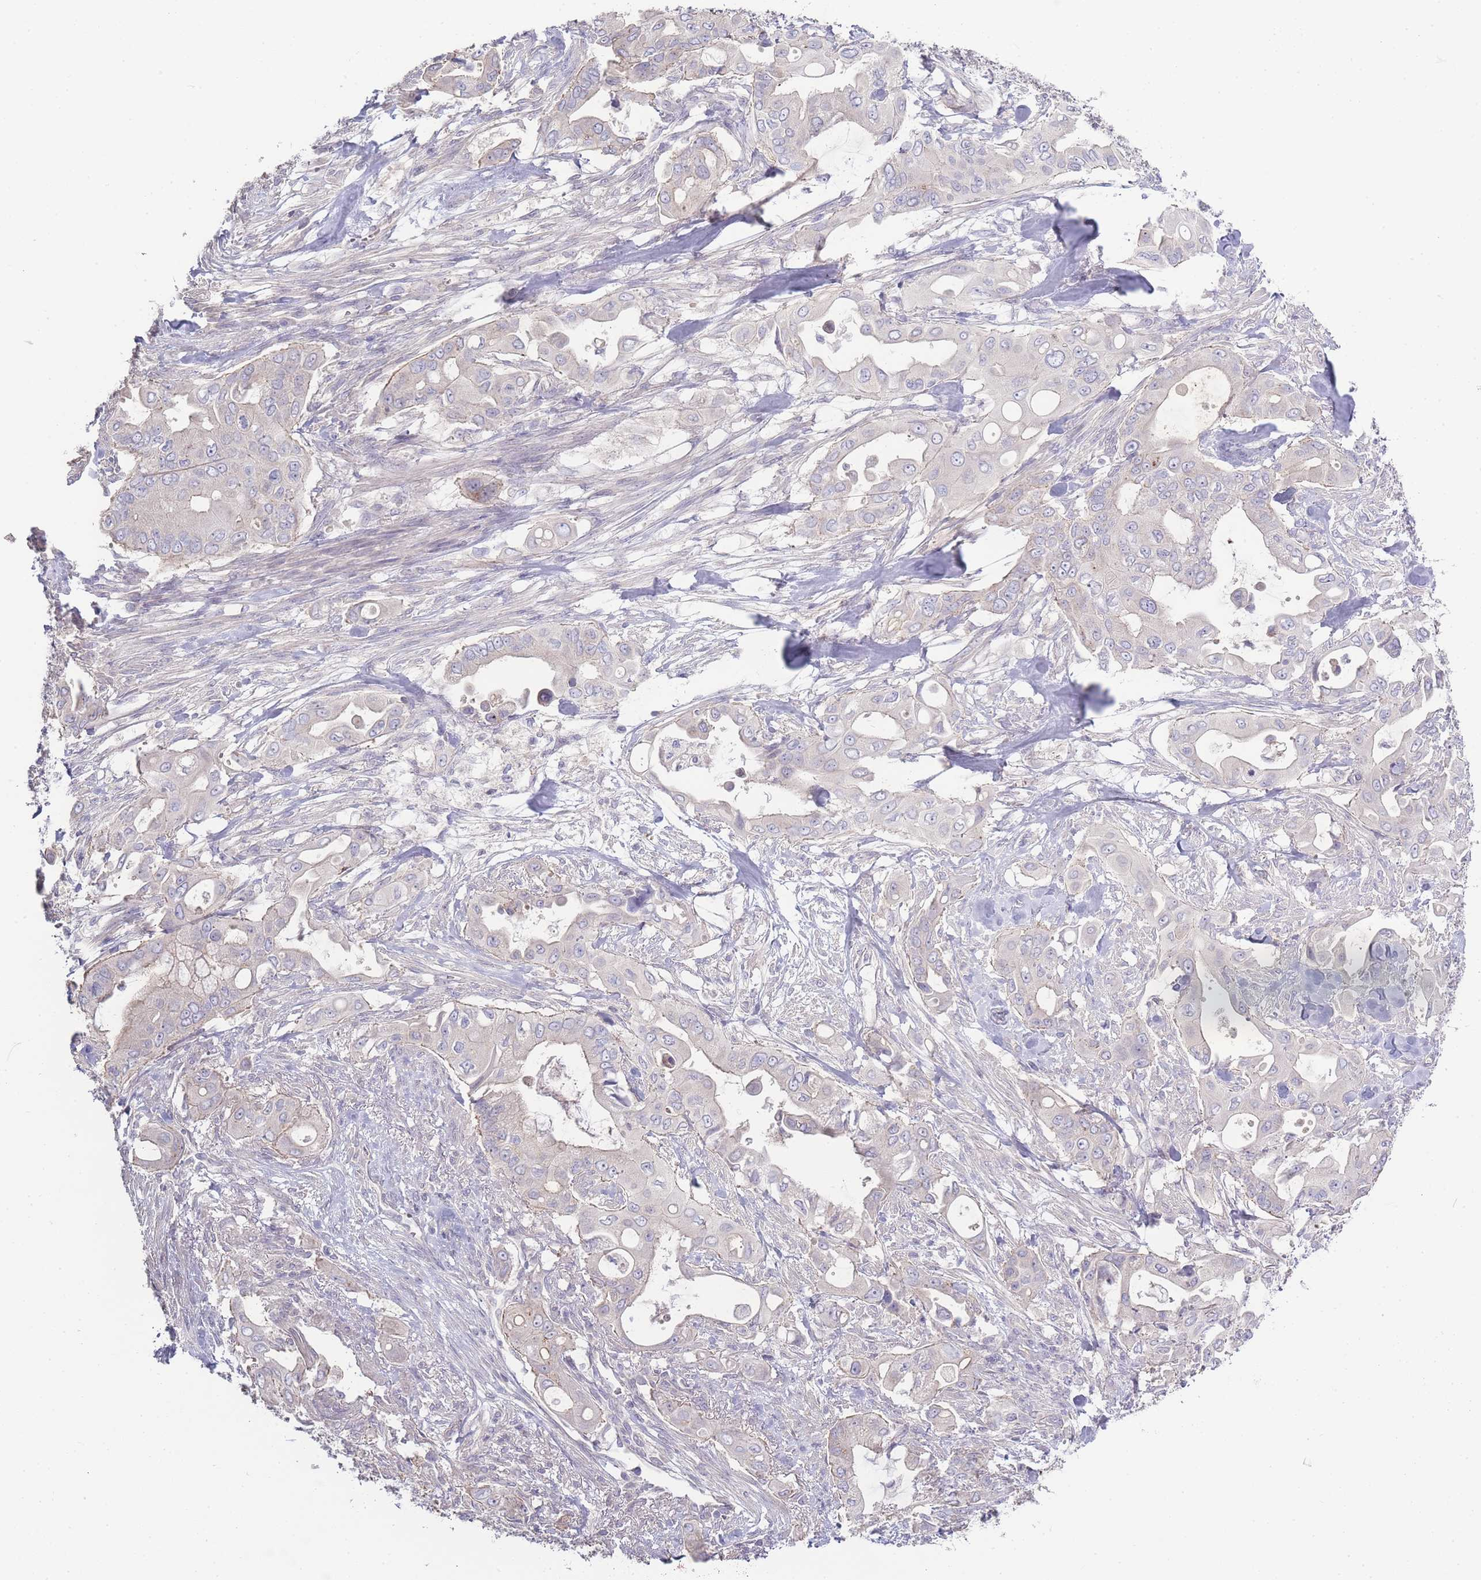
{"staining": {"intensity": "negative", "quantity": "none", "location": "none"}, "tissue": "pancreatic cancer", "cell_type": "Tumor cells", "image_type": "cancer", "snomed": [{"axis": "morphology", "description": "Adenocarcinoma, NOS"}, {"axis": "topography", "description": "Pancreas"}], "caption": "Immunohistochemistry (IHC) histopathology image of pancreatic cancer (adenocarcinoma) stained for a protein (brown), which shows no expression in tumor cells. (DAB IHC visualized using brightfield microscopy, high magnification).", "gene": "SPHKAP", "patient": {"sex": "male", "age": 57}}